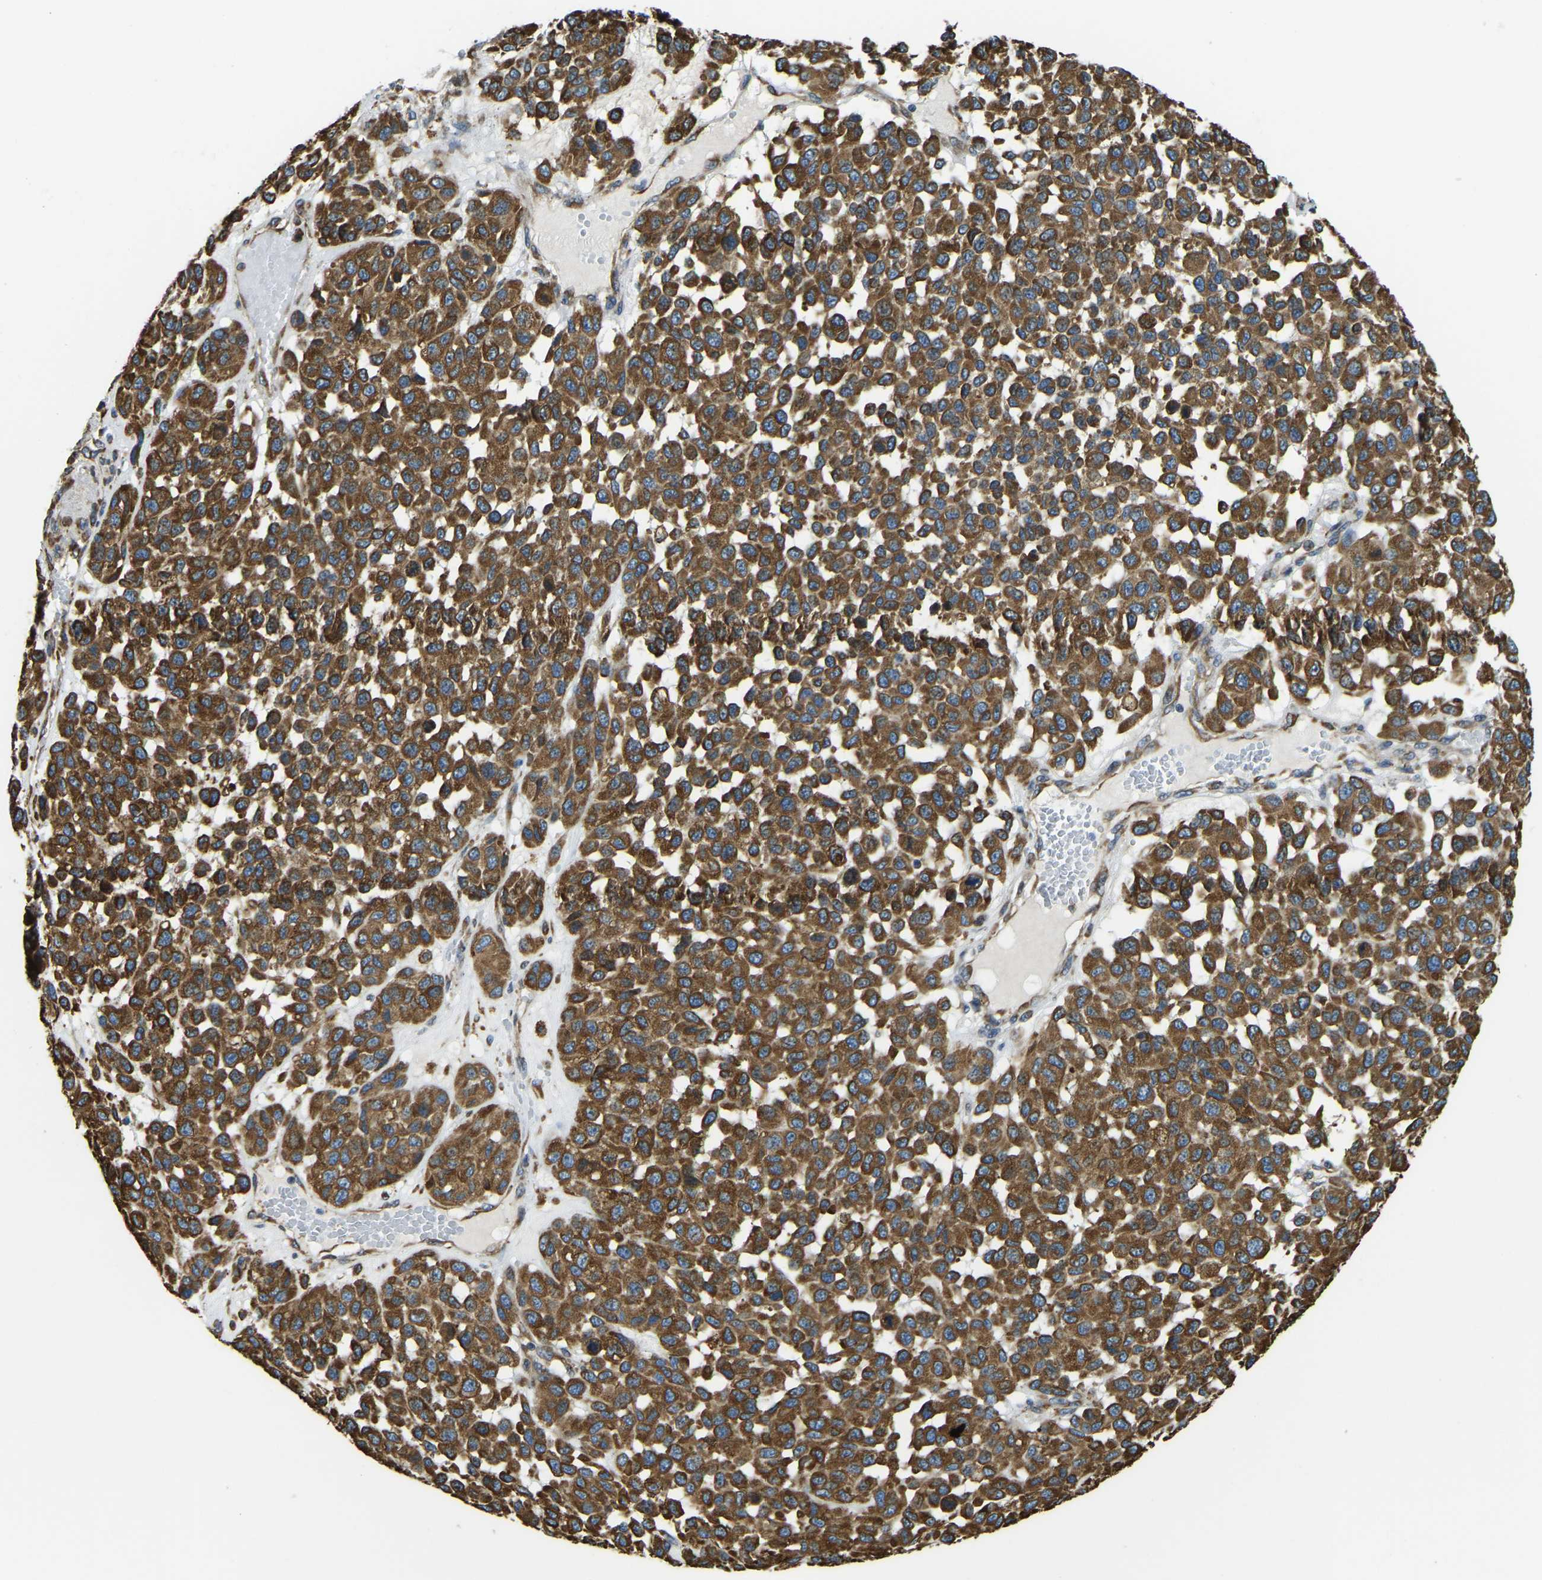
{"staining": {"intensity": "strong", "quantity": ">75%", "location": "cytoplasmic/membranous"}, "tissue": "melanoma", "cell_type": "Tumor cells", "image_type": "cancer", "snomed": [{"axis": "morphology", "description": "Malignant melanoma, NOS"}, {"axis": "topography", "description": "Skin"}], "caption": "Immunohistochemical staining of human melanoma displays high levels of strong cytoplasmic/membranous protein staining in about >75% of tumor cells.", "gene": "RNF115", "patient": {"sex": "male", "age": 62}}